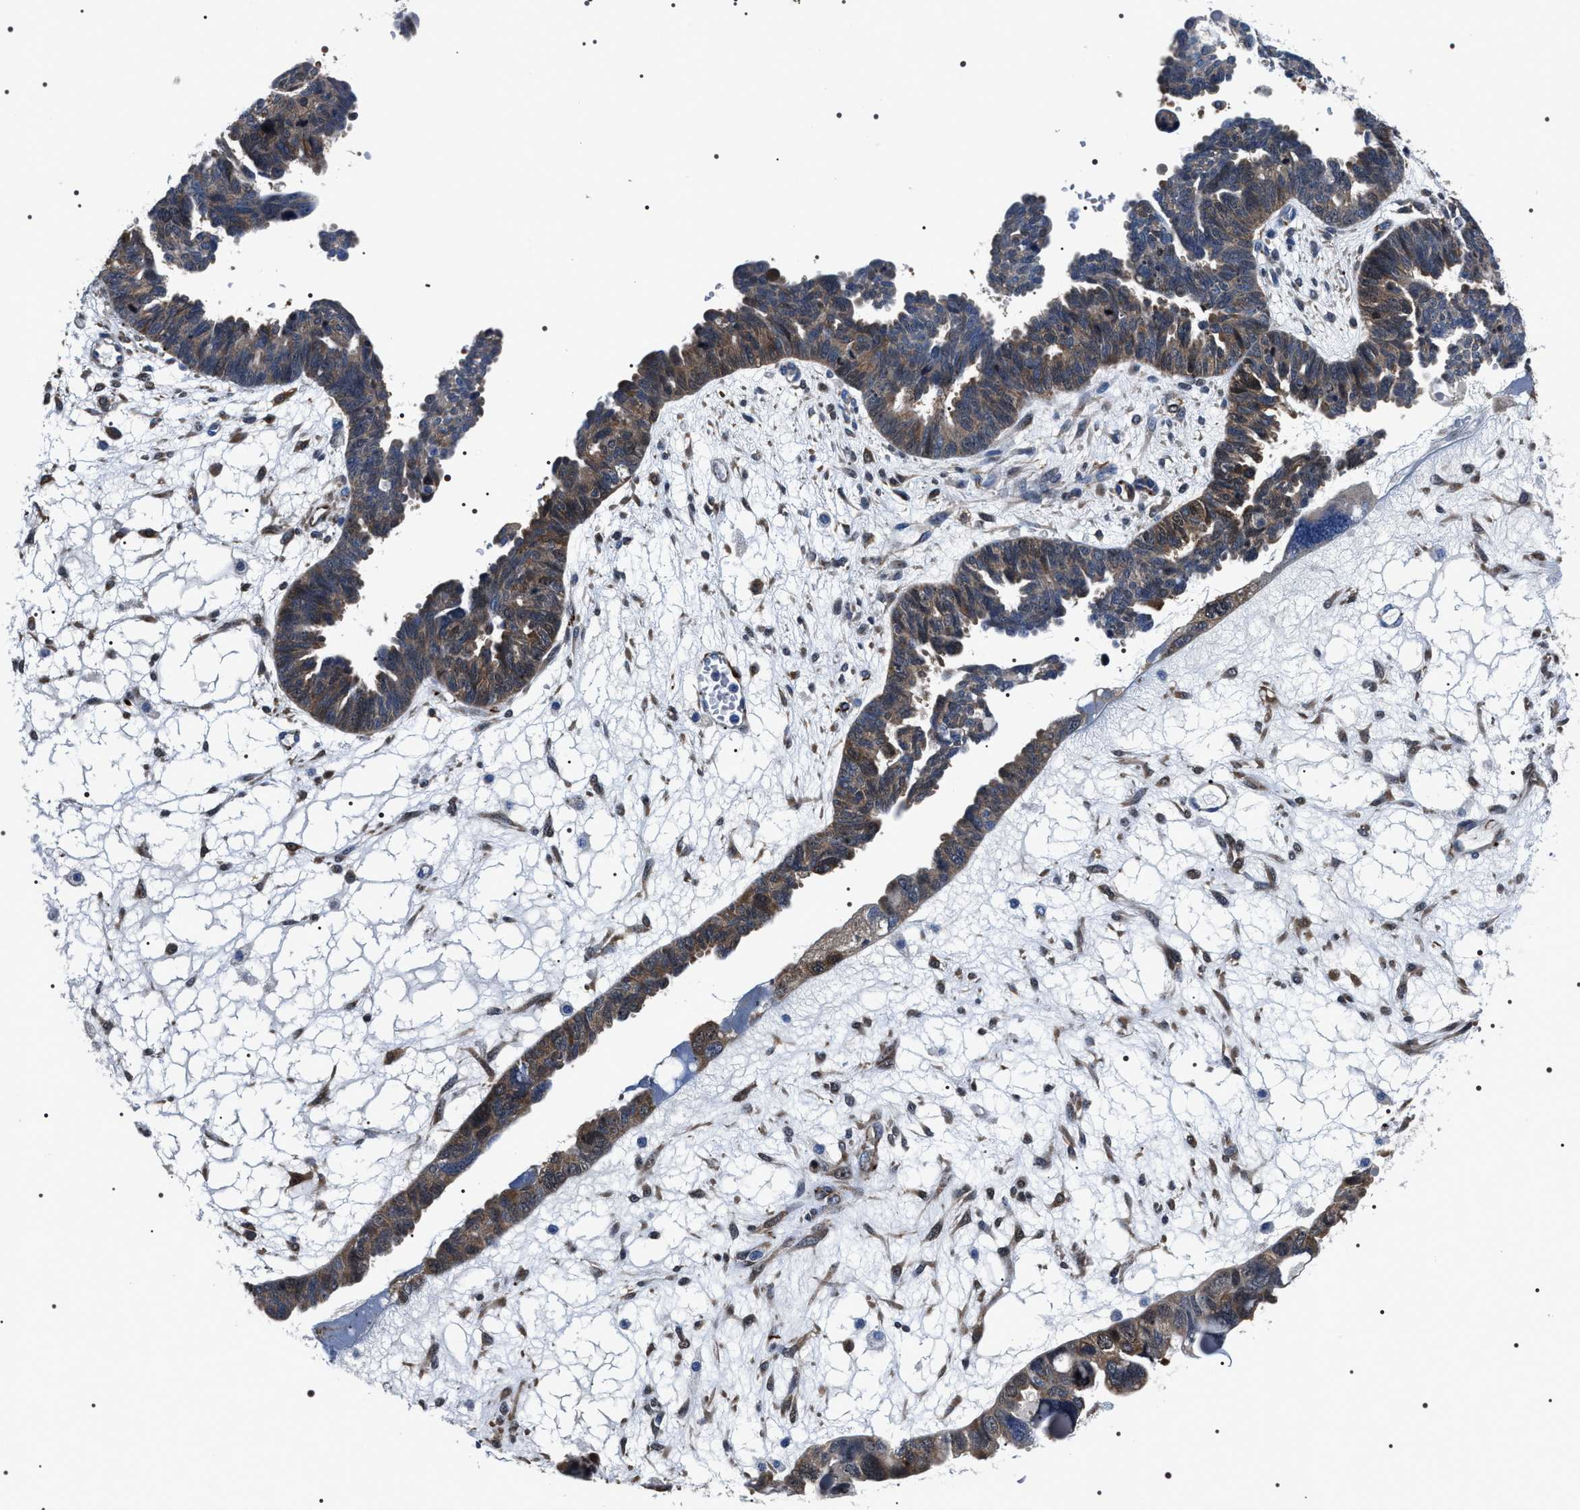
{"staining": {"intensity": "moderate", "quantity": "25%-75%", "location": "cytoplasmic/membranous"}, "tissue": "ovarian cancer", "cell_type": "Tumor cells", "image_type": "cancer", "snomed": [{"axis": "morphology", "description": "Cystadenocarcinoma, serous, NOS"}, {"axis": "topography", "description": "Ovary"}], "caption": "This image displays serous cystadenocarcinoma (ovarian) stained with IHC to label a protein in brown. The cytoplasmic/membranous of tumor cells show moderate positivity for the protein. Nuclei are counter-stained blue.", "gene": "BAG2", "patient": {"sex": "female", "age": 79}}